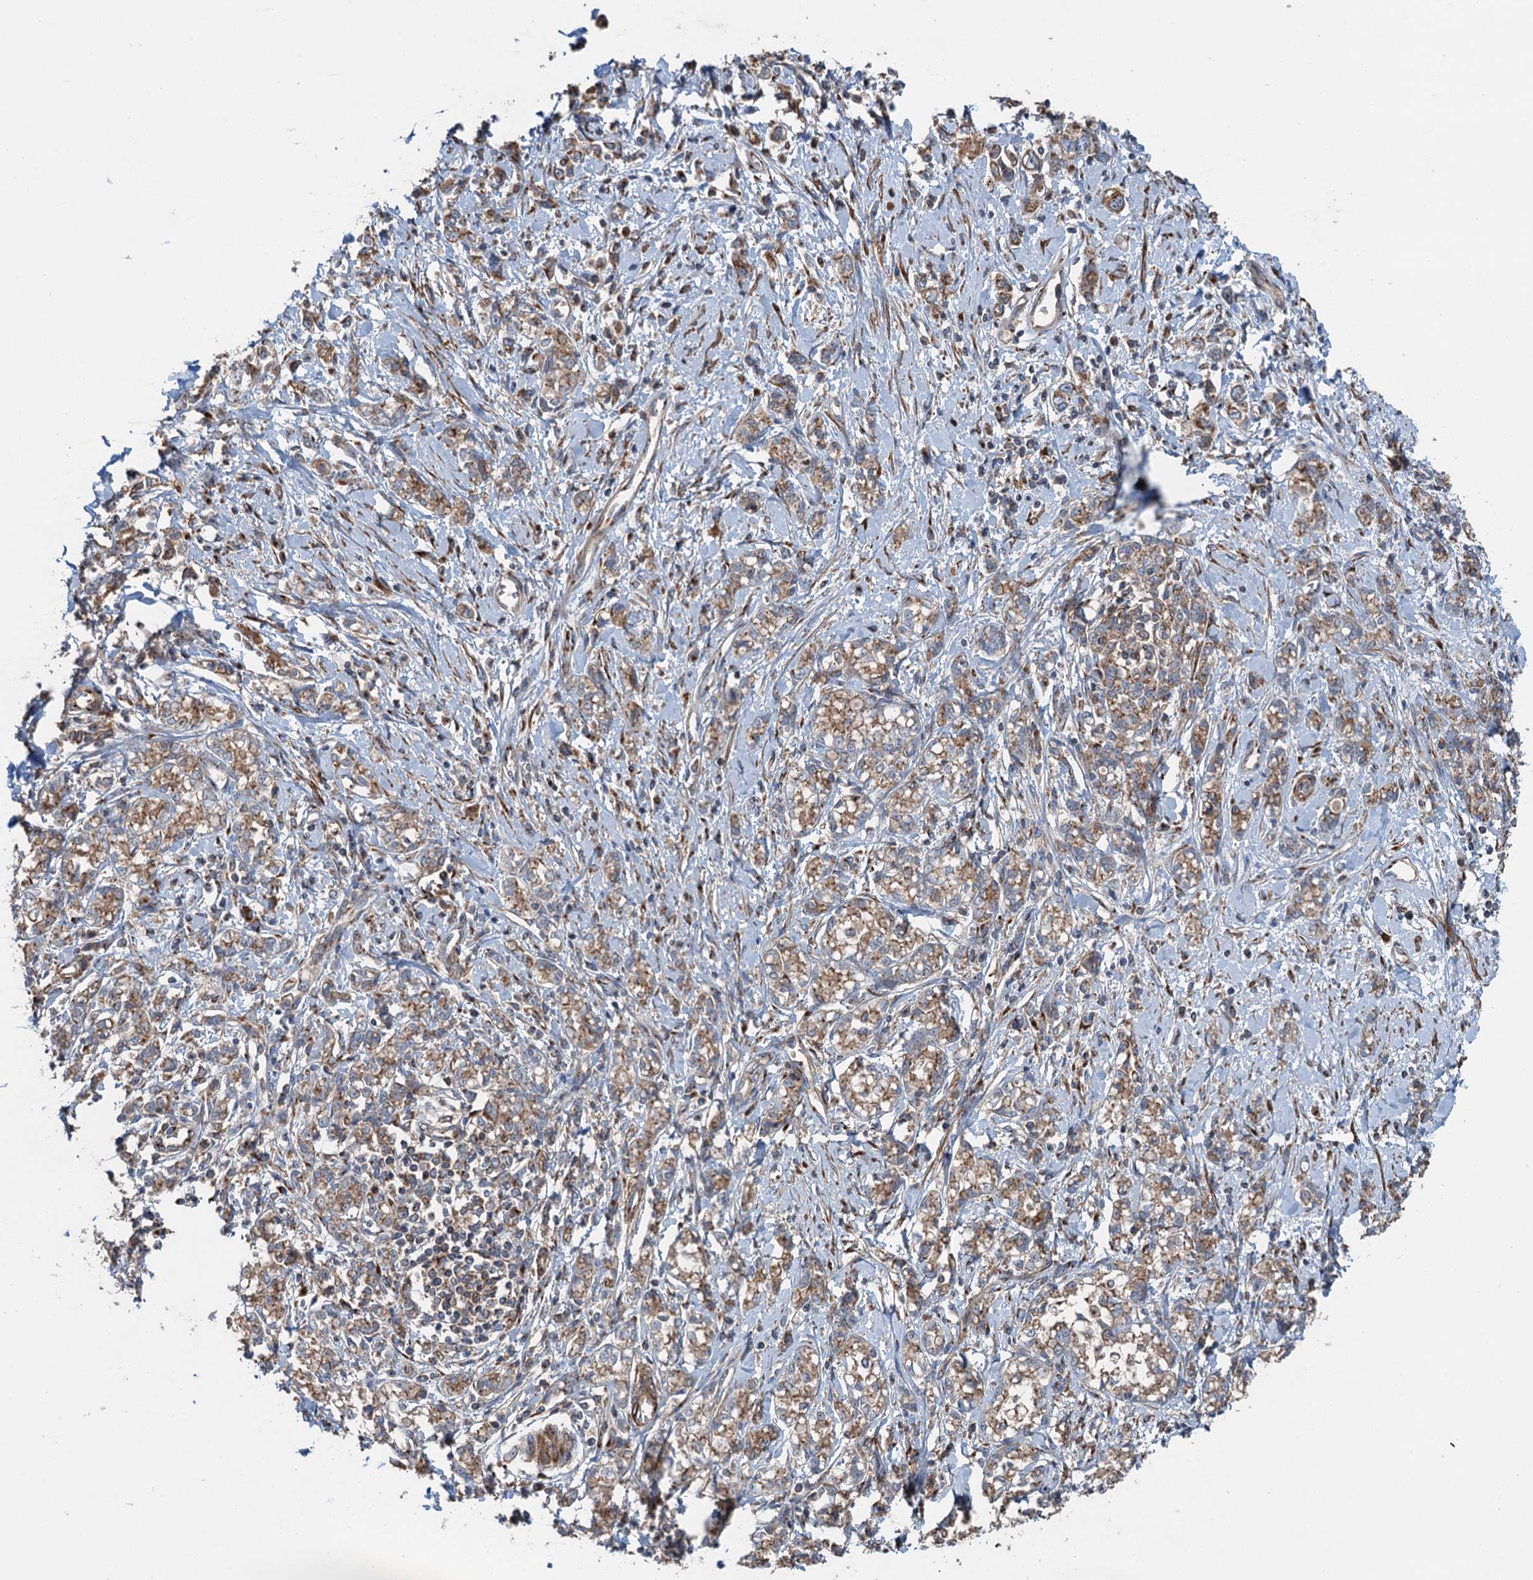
{"staining": {"intensity": "moderate", "quantity": ">75%", "location": "cytoplasmic/membranous"}, "tissue": "stomach cancer", "cell_type": "Tumor cells", "image_type": "cancer", "snomed": [{"axis": "morphology", "description": "Adenocarcinoma, NOS"}, {"axis": "topography", "description": "Stomach"}], "caption": "Approximately >75% of tumor cells in human stomach cancer (adenocarcinoma) display moderate cytoplasmic/membranous protein expression as visualized by brown immunohistochemical staining.", "gene": "ANKRD26", "patient": {"sex": "female", "age": 76}}